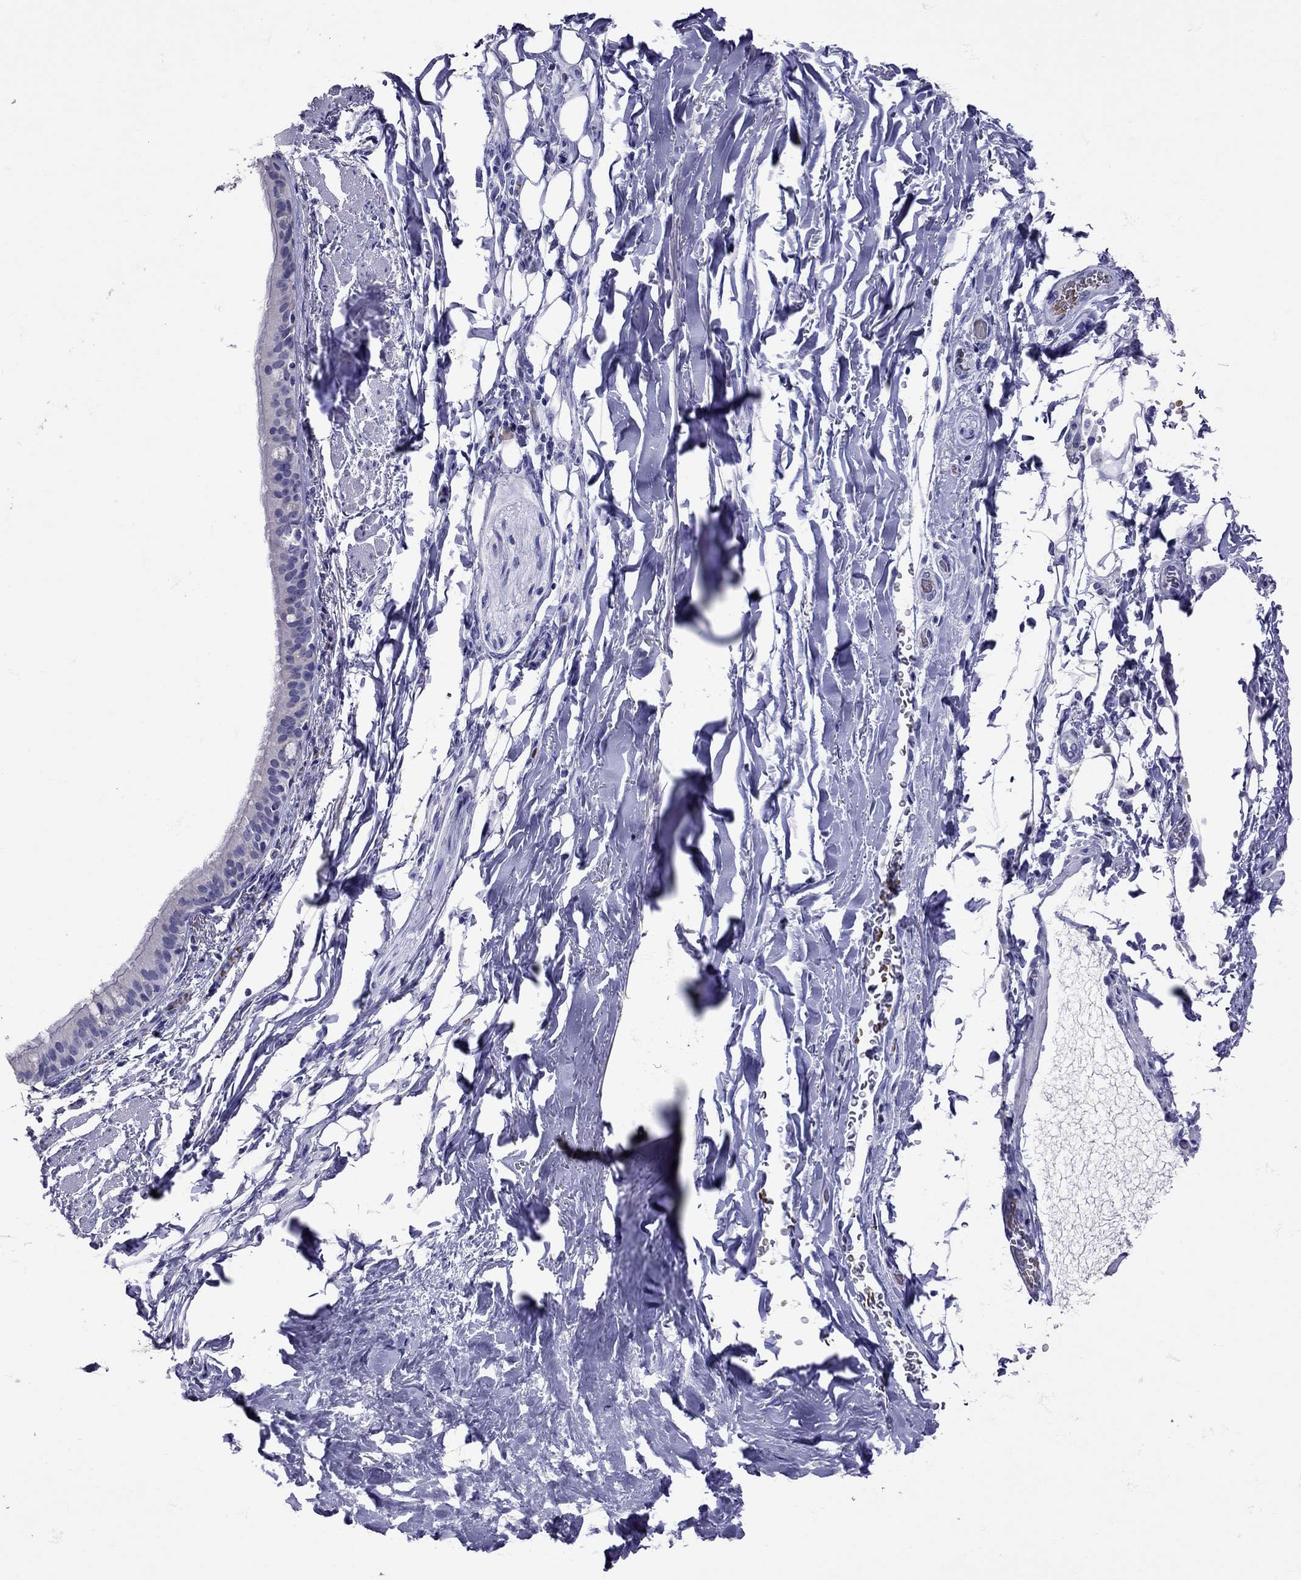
{"staining": {"intensity": "negative", "quantity": "none", "location": "none"}, "tissue": "bronchus", "cell_type": "Respiratory epithelial cells", "image_type": "normal", "snomed": [{"axis": "morphology", "description": "Normal tissue, NOS"}, {"axis": "morphology", "description": "Squamous cell carcinoma, NOS"}, {"axis": "topography", "description": "Bronchus"}, {"axis": "topography", "description": "Lung"}], "caption": "High magnification brightfield microscopy of normal bronchus stained with DAB (3,3'-diaminobenzidine) (brown) and counterstained with hematoxylin (blue): respiratory epithelial cells show no significant positivity. Nuclei are stained in blue.", "gene": "TBR1", "patient": {"sex": "male", "age": 69}}